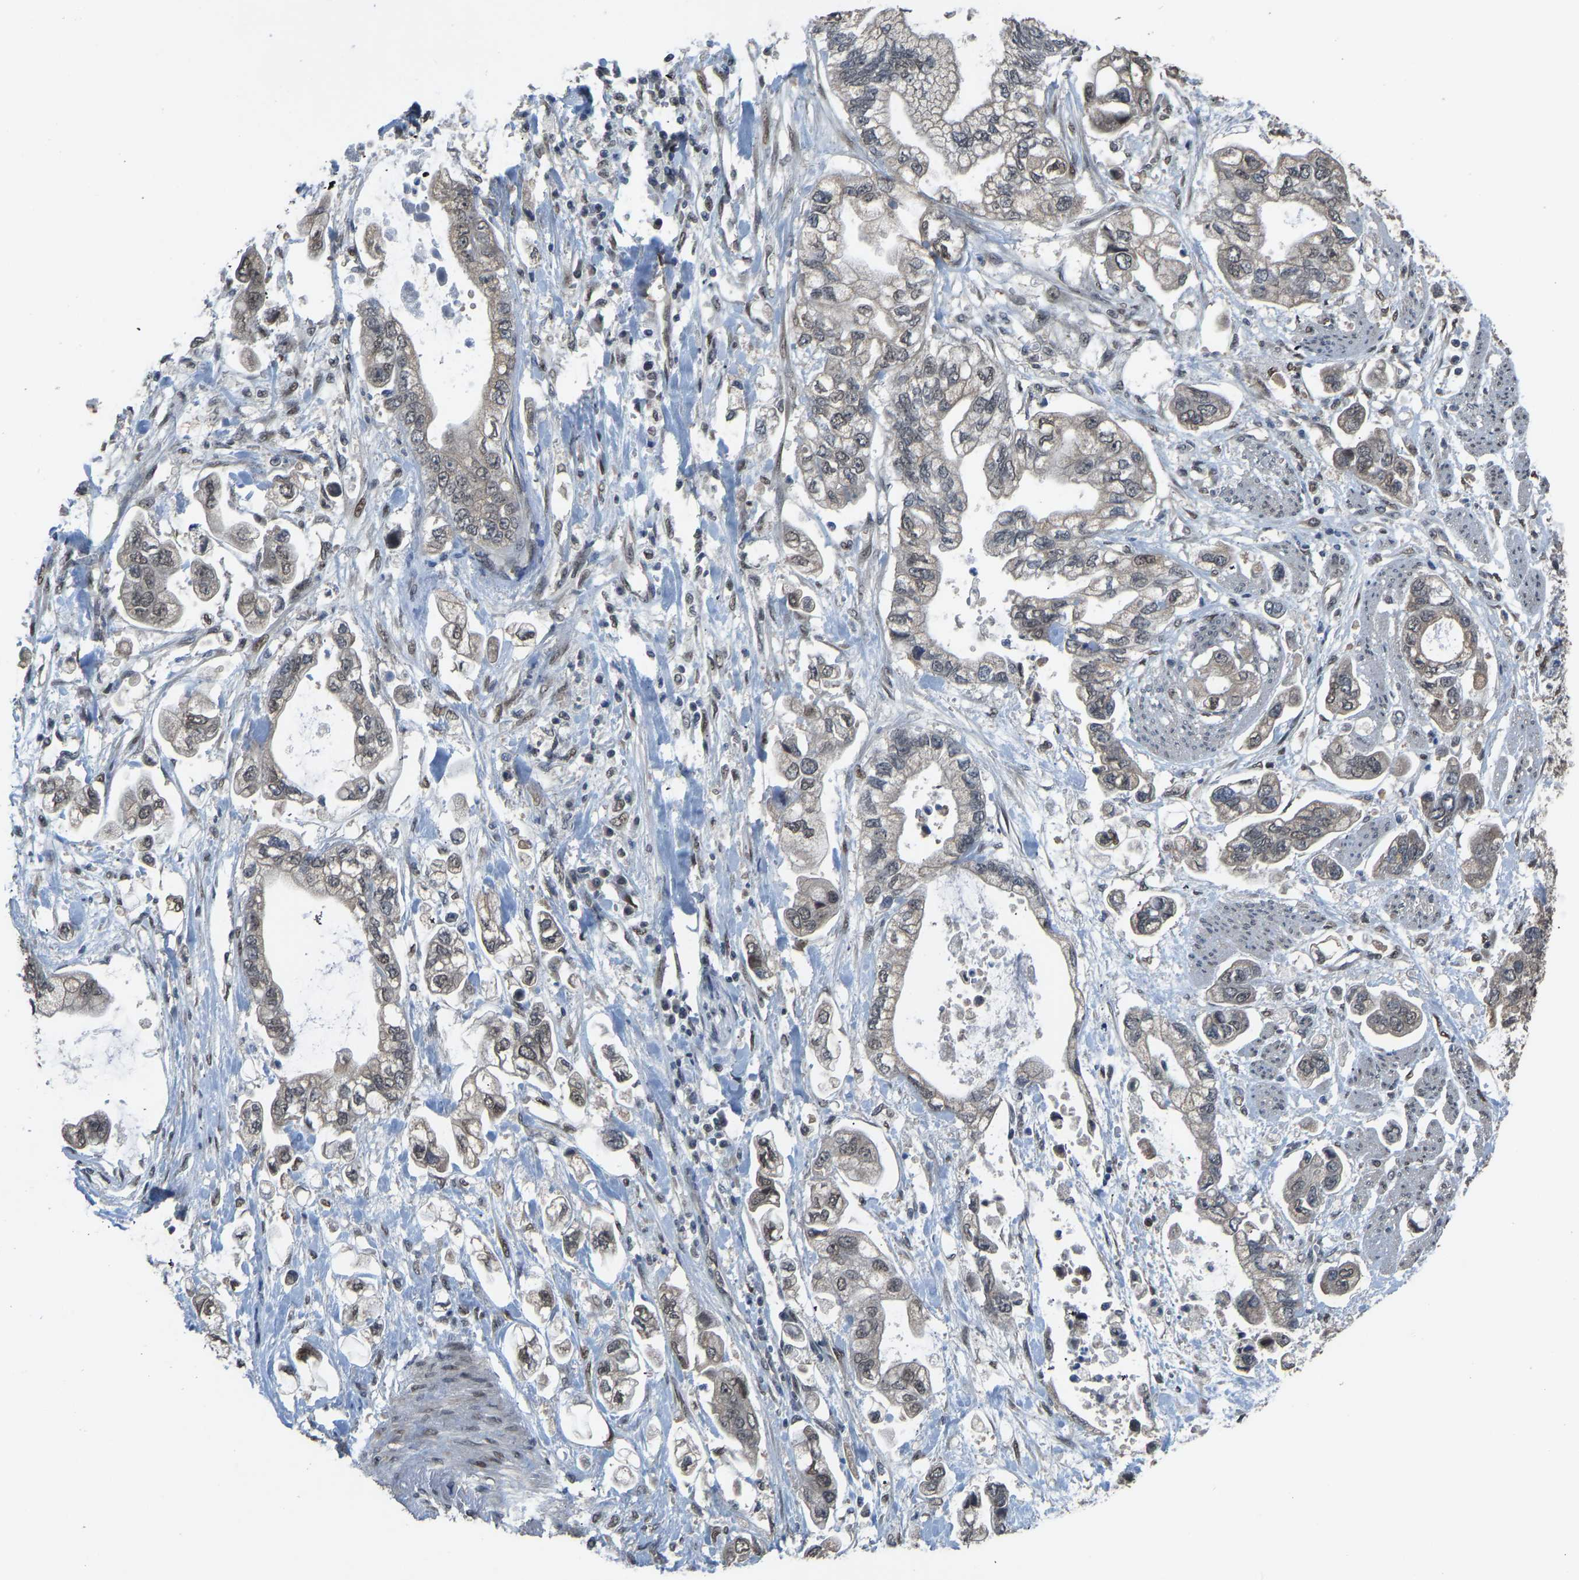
{"staining": {"intensity": "weak", "quantity": "<25%", "location": "nuclear"}, "tissue": "stomach cancer", "cell_type": "Tumor cells", "image_type": "cancer", "snomed": [{"axis": "morphology", "description": "Normal tissue, NOS"}, {"axis": "morphology", "description": "Adenocarcinoma, NOS"}, {"axis": "topography", "description": "Stomach"}], "caption": "Immunohistochemical staining of human stomach cancer demonstrates no significant positivity in tumor cells.", "gene": "KPNA6", "patient": {"sex": "male", "age": 62}}